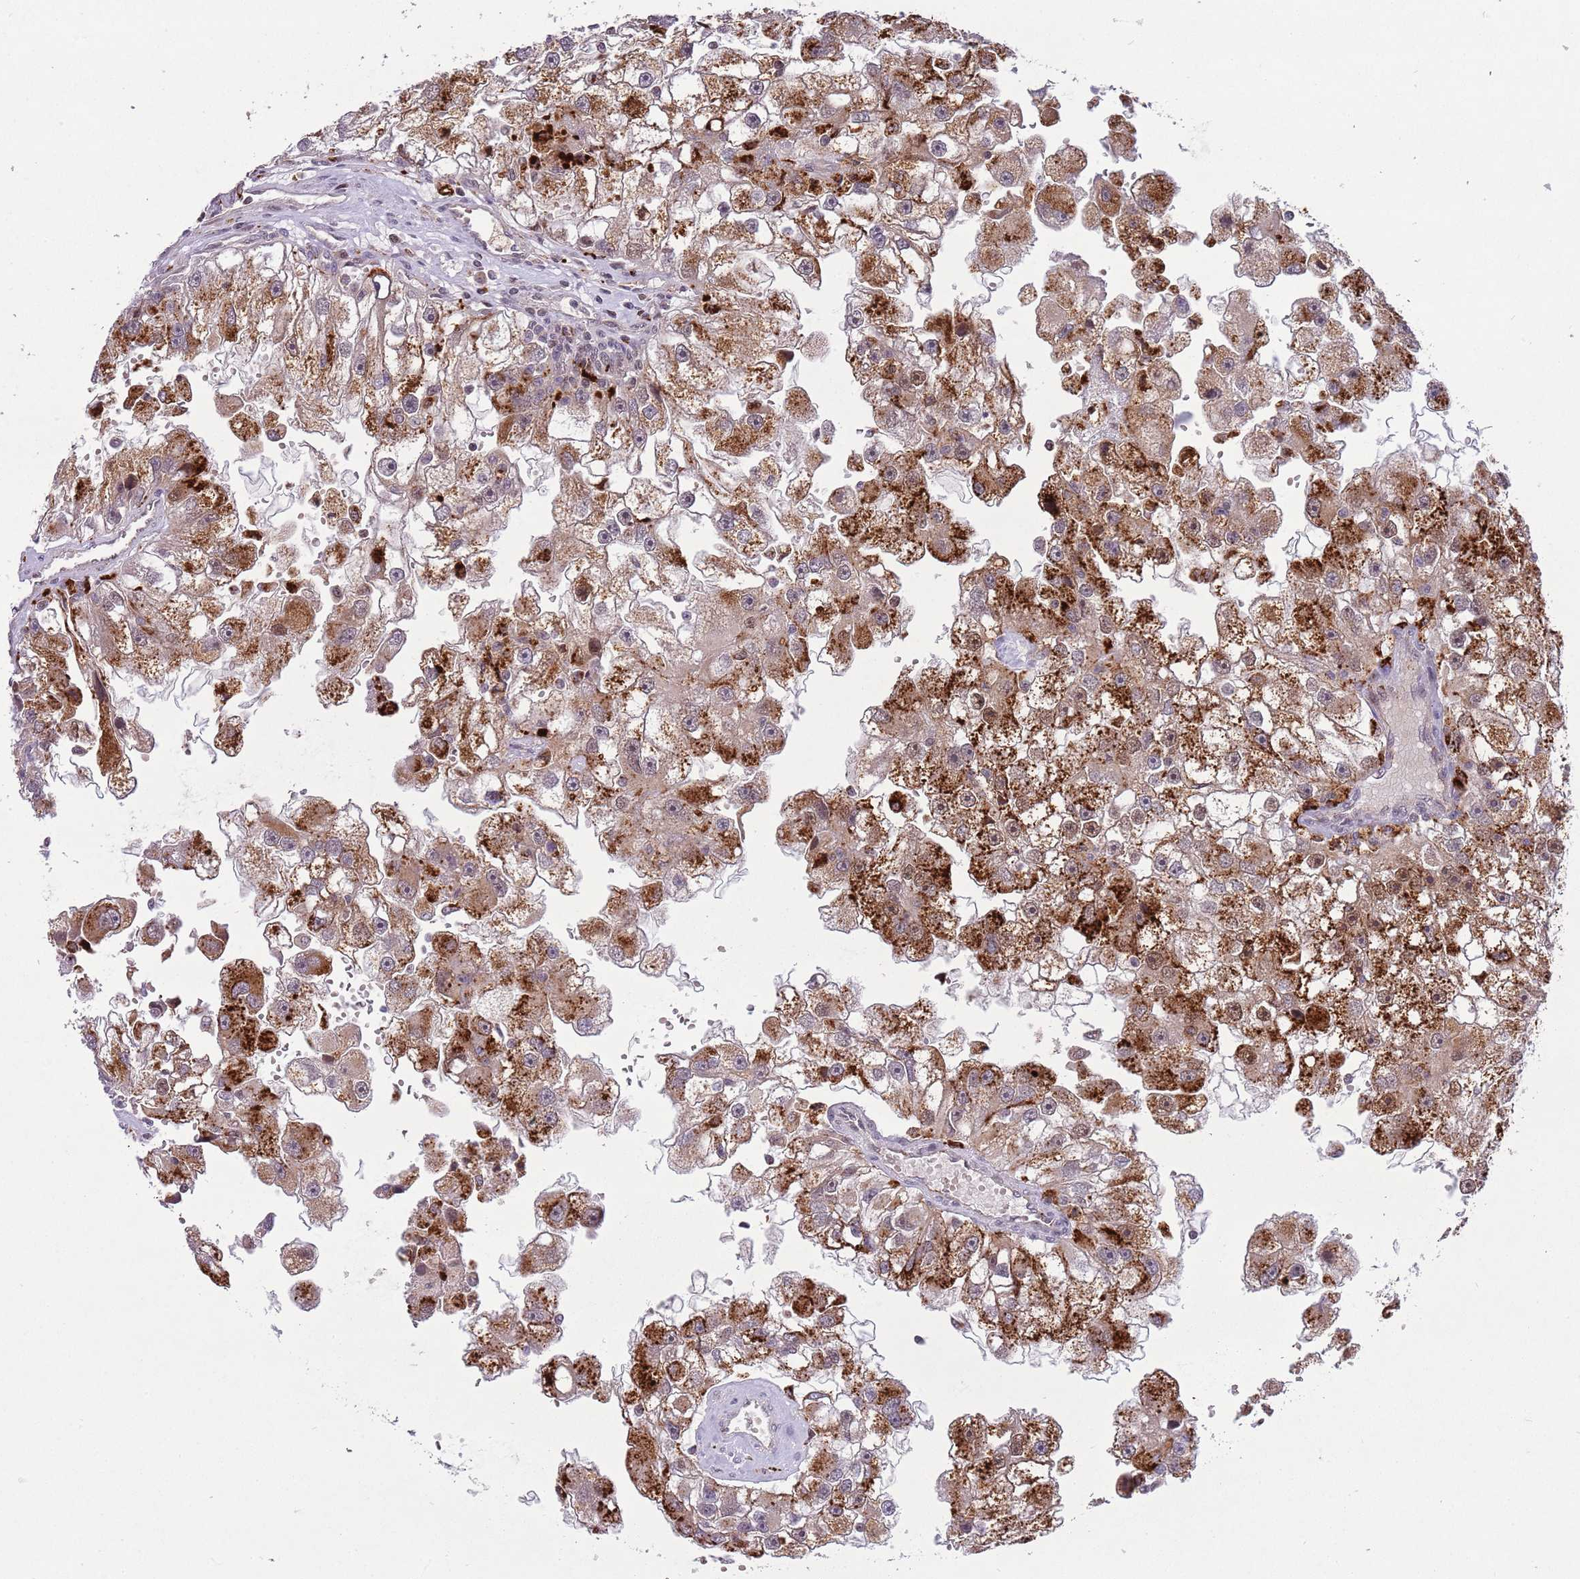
{"staining": {"intensity": "strong", "quantity": ">75%", "location": "cytoplasmic/membranous"}, "tissue": "renal cancer", "cell_type": "Tumor cells", "image_type": "cancer", "snomed": [{"axis": "morphology", "description": "Adenocarcinoma, NOS"}, {"axis": "topography", "description": "Kidney"}], "caption": "The histopathology image shows a brown stain indicating the presence of a protein in the cytoplasmic/membranous of tumor cells in renal cancer (adenocarcinoma).", "gene": "TRIM27", "patient": {"sex": "male", "age": 63}}